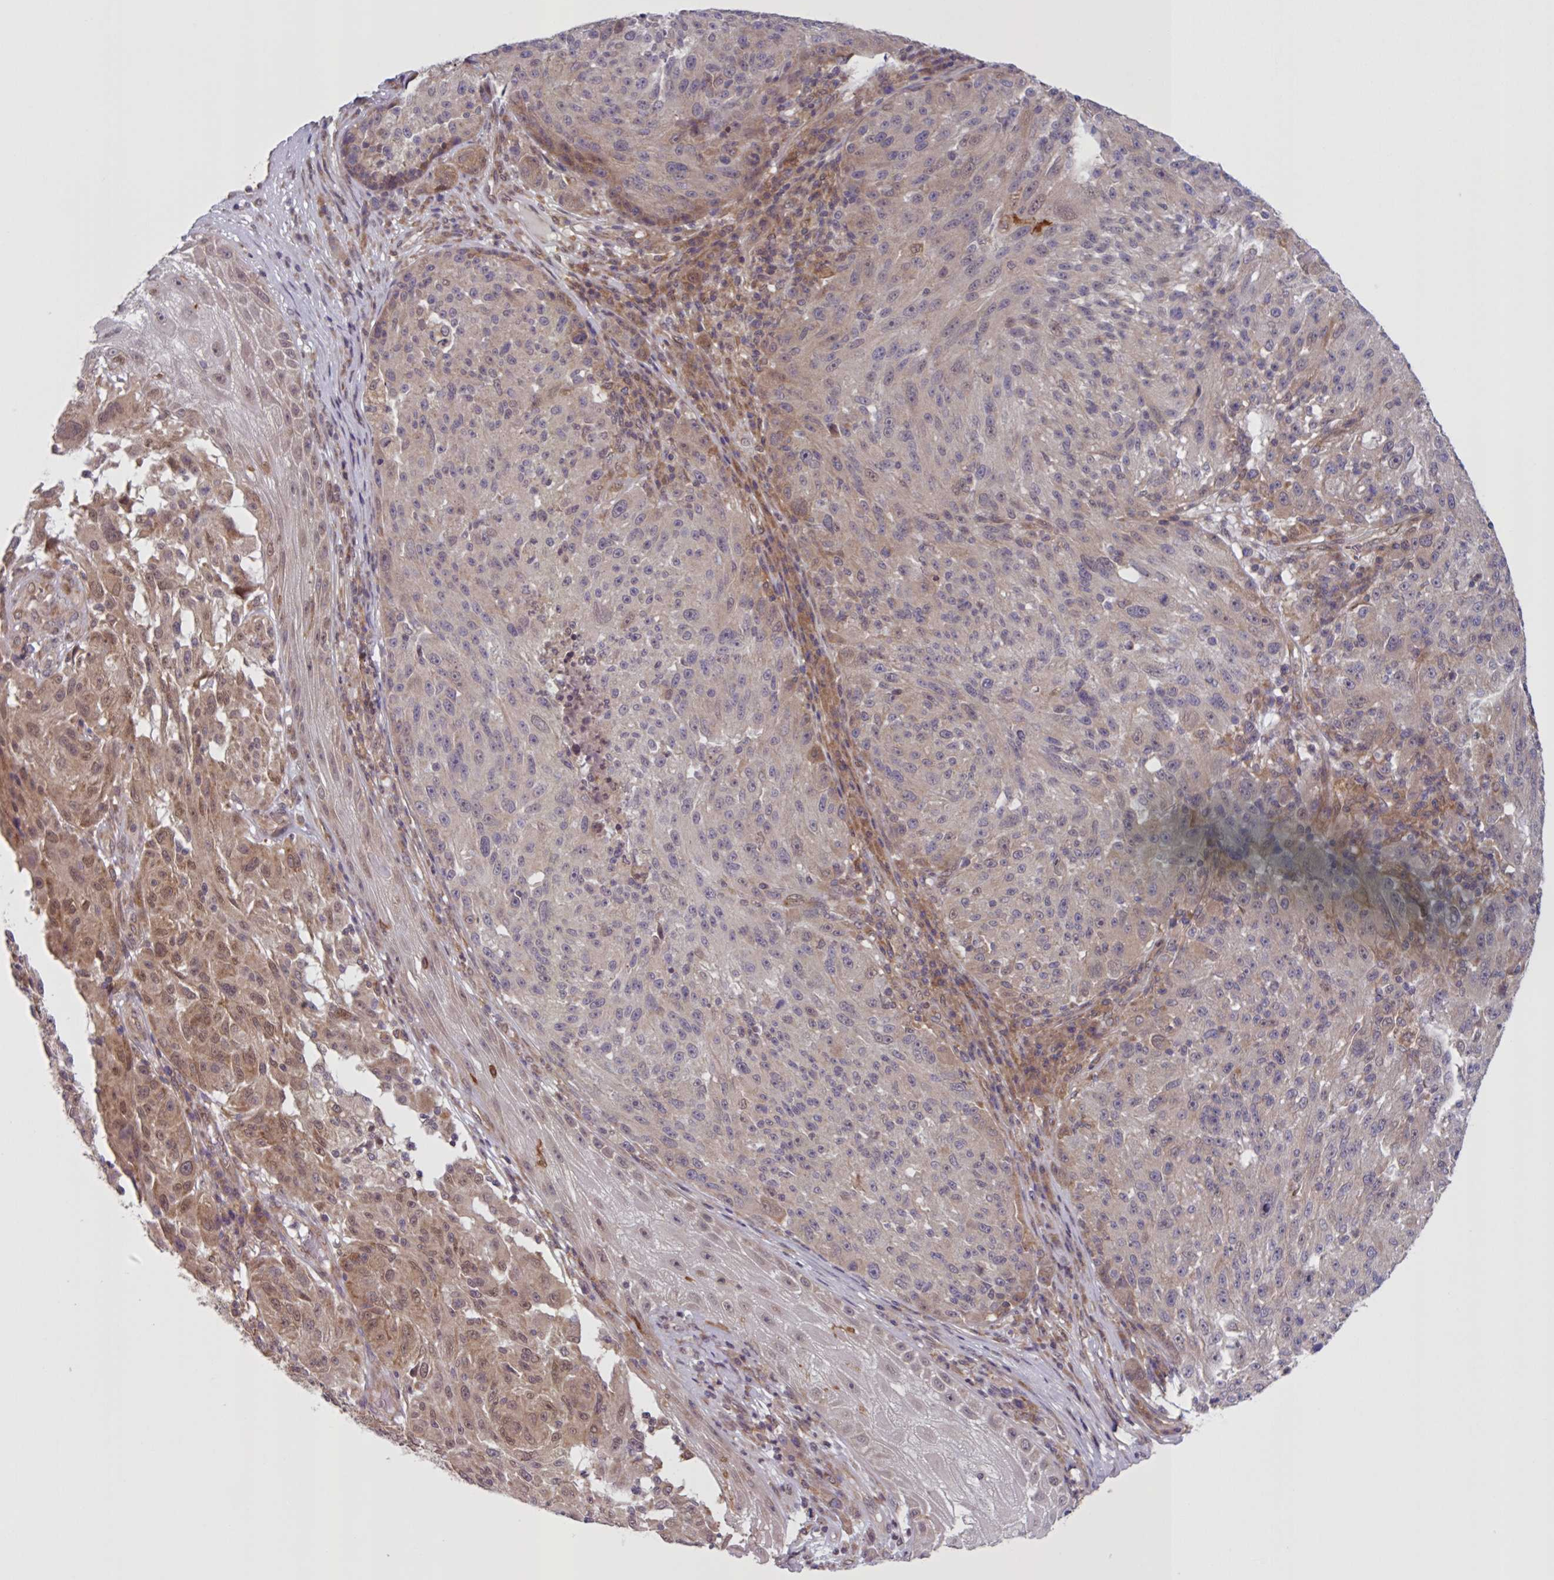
{"staining": {"intensity": "weak", "quantity": "25%-75%", "location": "cytoplasmic/membranous,nuclear"}, "tissue": "melanoma", "cell_type": "Tumor cells", "image_type": "cancer", "snomed": [{"axis": "morphology", "description": "Malignant melanoma, NOS"}, {"axis": "topography", "description": "Skin"}], "caption": "About 25%-75% of tumor cells in human melanoma exhibit weak cytoplasmic/membranous and nuclear protein expression as visualized by brown immunohistochemical staining.", "gene": "CAMLG", "patient": {"sex": "male", "age": 53}}